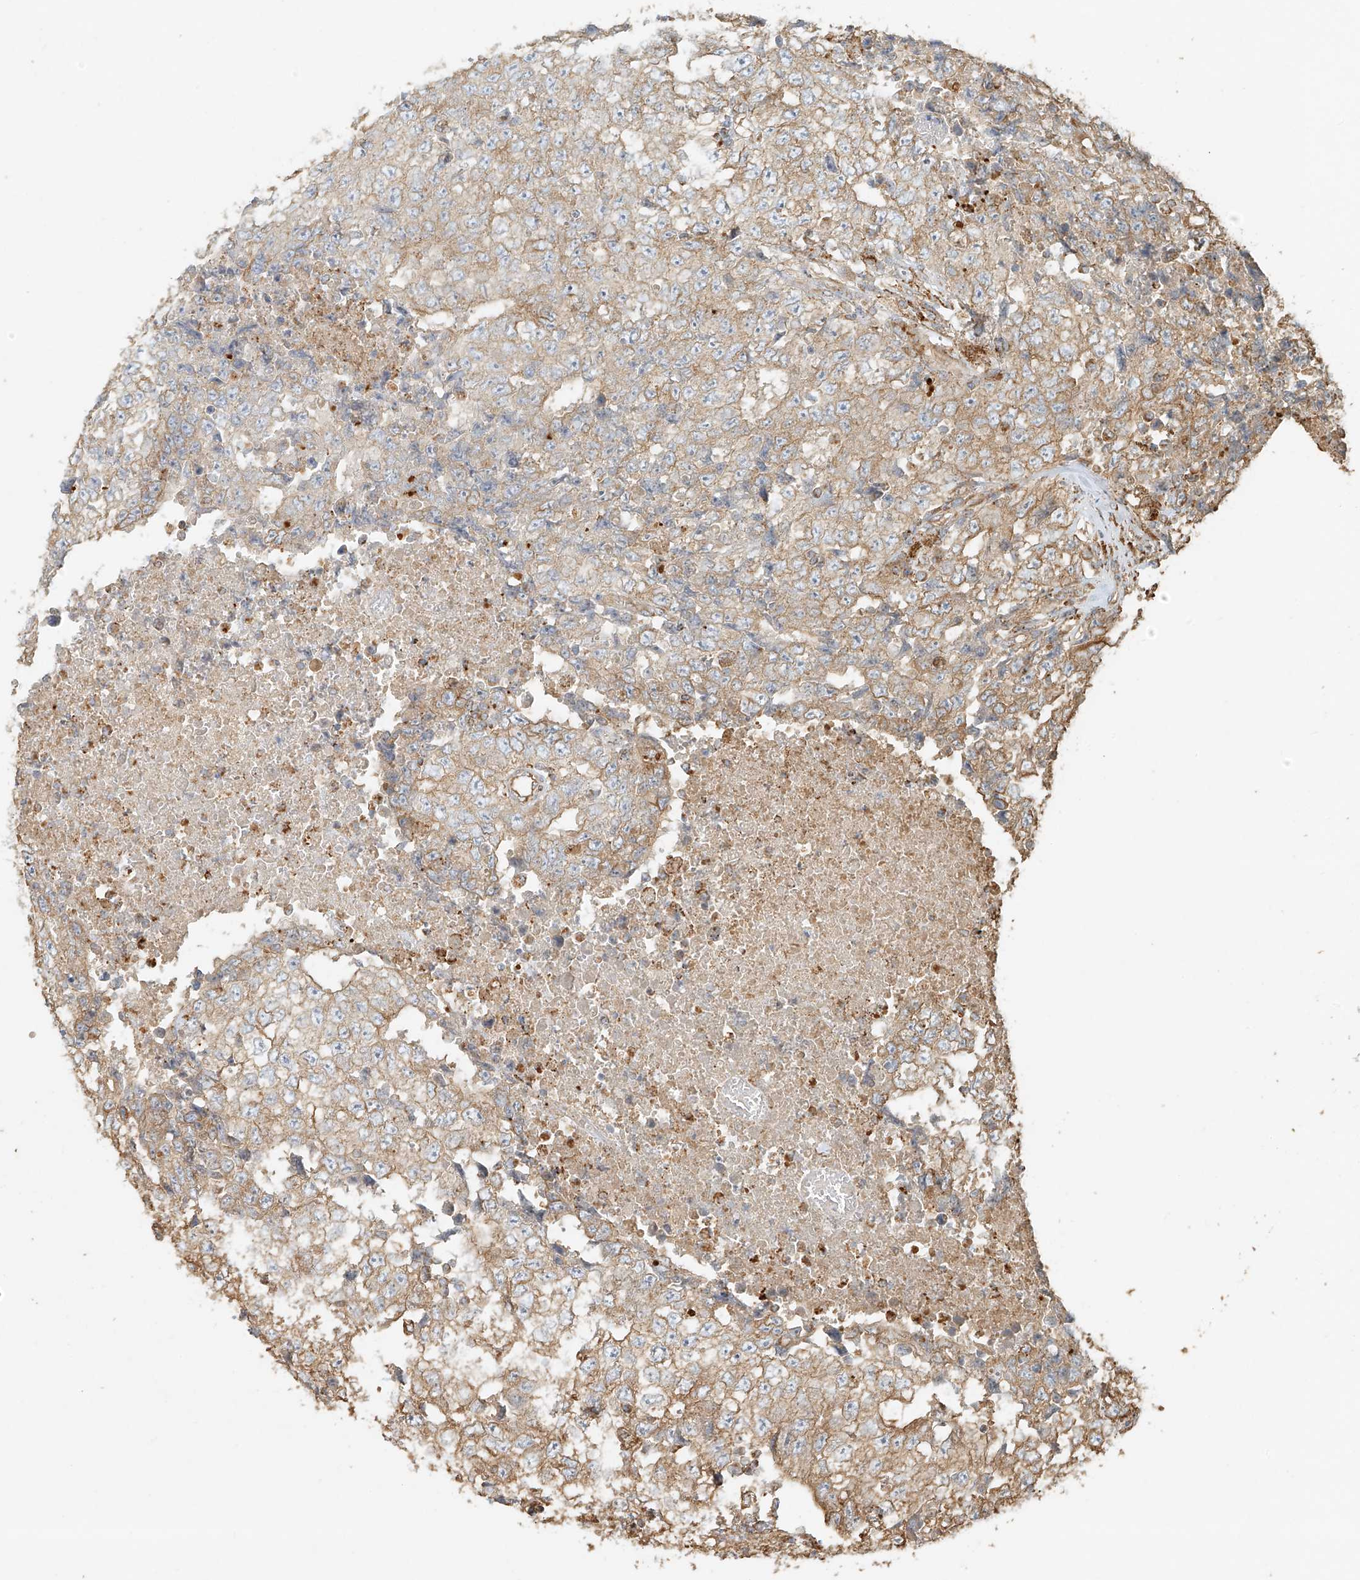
{"staining": {"intensity": "moderate", "quantity": ">75%", "location": "cytoplasmic/membranous"}, "tissue": "testis cancer", "cell_type": "Tumor cells", "image_type": "cancer", "snomed": [{"axis": "morphology", "description": "Necrosis, NOS"}, {"axis": "morphology", "description": "Carcinoma, Embryonal, NOS"}, {"axis": "topography", "description": "Testis"}], "caption": "Protein expression analysis of human testis cancer (embryonal carcinoma) reveals moderate cytoplasmic/membranous expression in approximately >75% of tumor cells.", "gene": "EFNB1", "patient": {"sex": "male", "age": 19}}